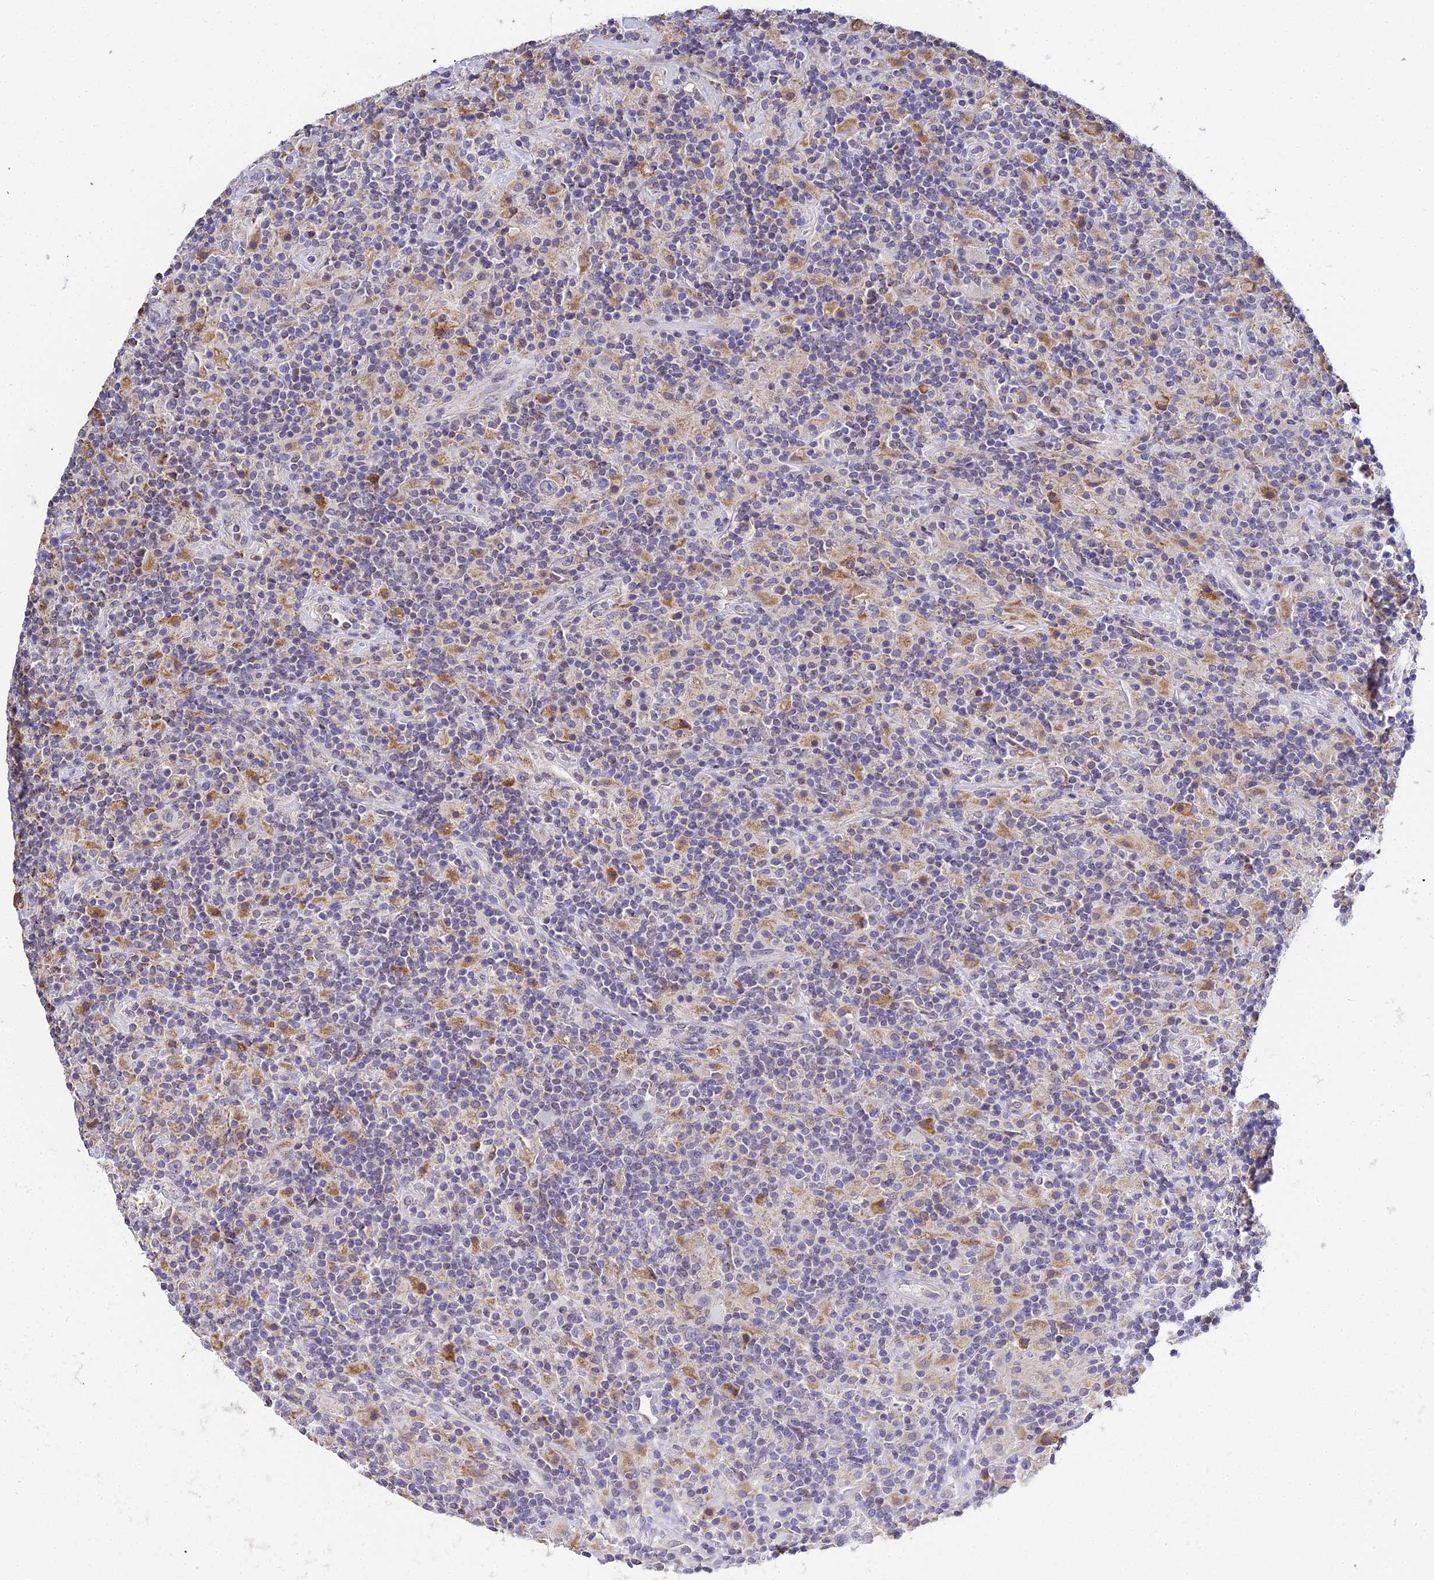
{"staining": {"intensity": "negative", "quantity": "none", "location": "none"}, "tissue": "lymphoma", "cell_type": "Tumor cells", "image_type": "cancer", "snomed": [{"axis": "morphology", "description": "Hodgkin's disease, NOS"}, {"axis": "topography", "description": "Lymph node"}], "caption": "A high-resolution micrograph shows immunohistochemistry (IHC) staining of Hodgkin's disease, which reveals no significant staining in tumor cells.", "gene": "ZXDA", "patient": {"sex": "male", "age": 70}}